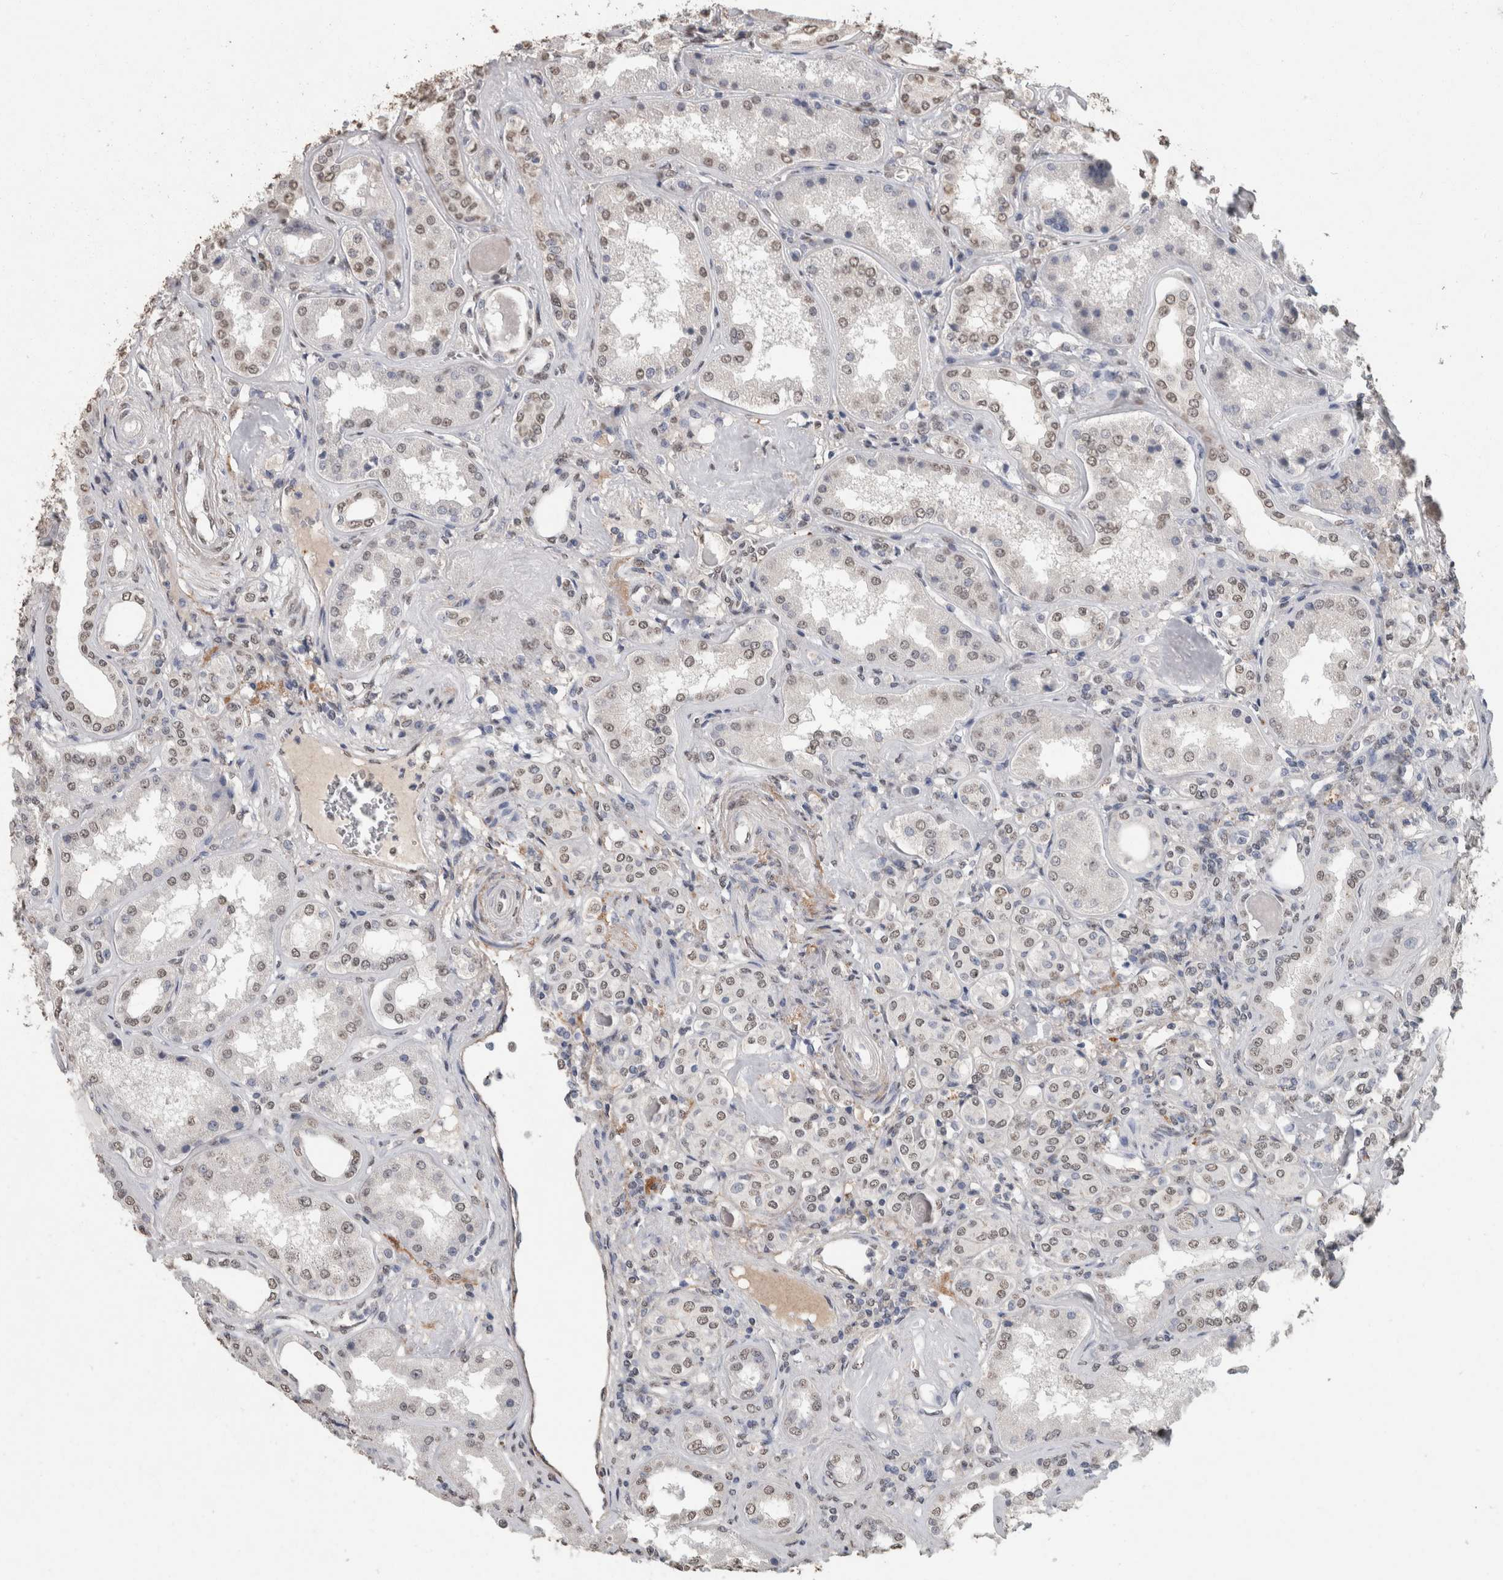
{"staining": {"intensity": "negative", "quantity": "none", "location": "none"}, "tissue": "kidney", "cell_type": "Cells in glomeruli", "image_type": "normal", "snomed": [{"axis": "morphology", "description": "Normal tissue, NOS"}, {"axis": "topography", "description": "Kidney"}], "caption": "Immunohistochemistry (IHC) photomicrograph of unremarkable kidney stained for a protein (brown), which reveals no expression in cells in glomeruli. (Brightfield microscopy of DAB (3,3'-diaminobenzidine) immunohistochemistry (IHC) at high magnification).", "gene": "LTBP1", "patient": {"sex": "female", "age": 56}}